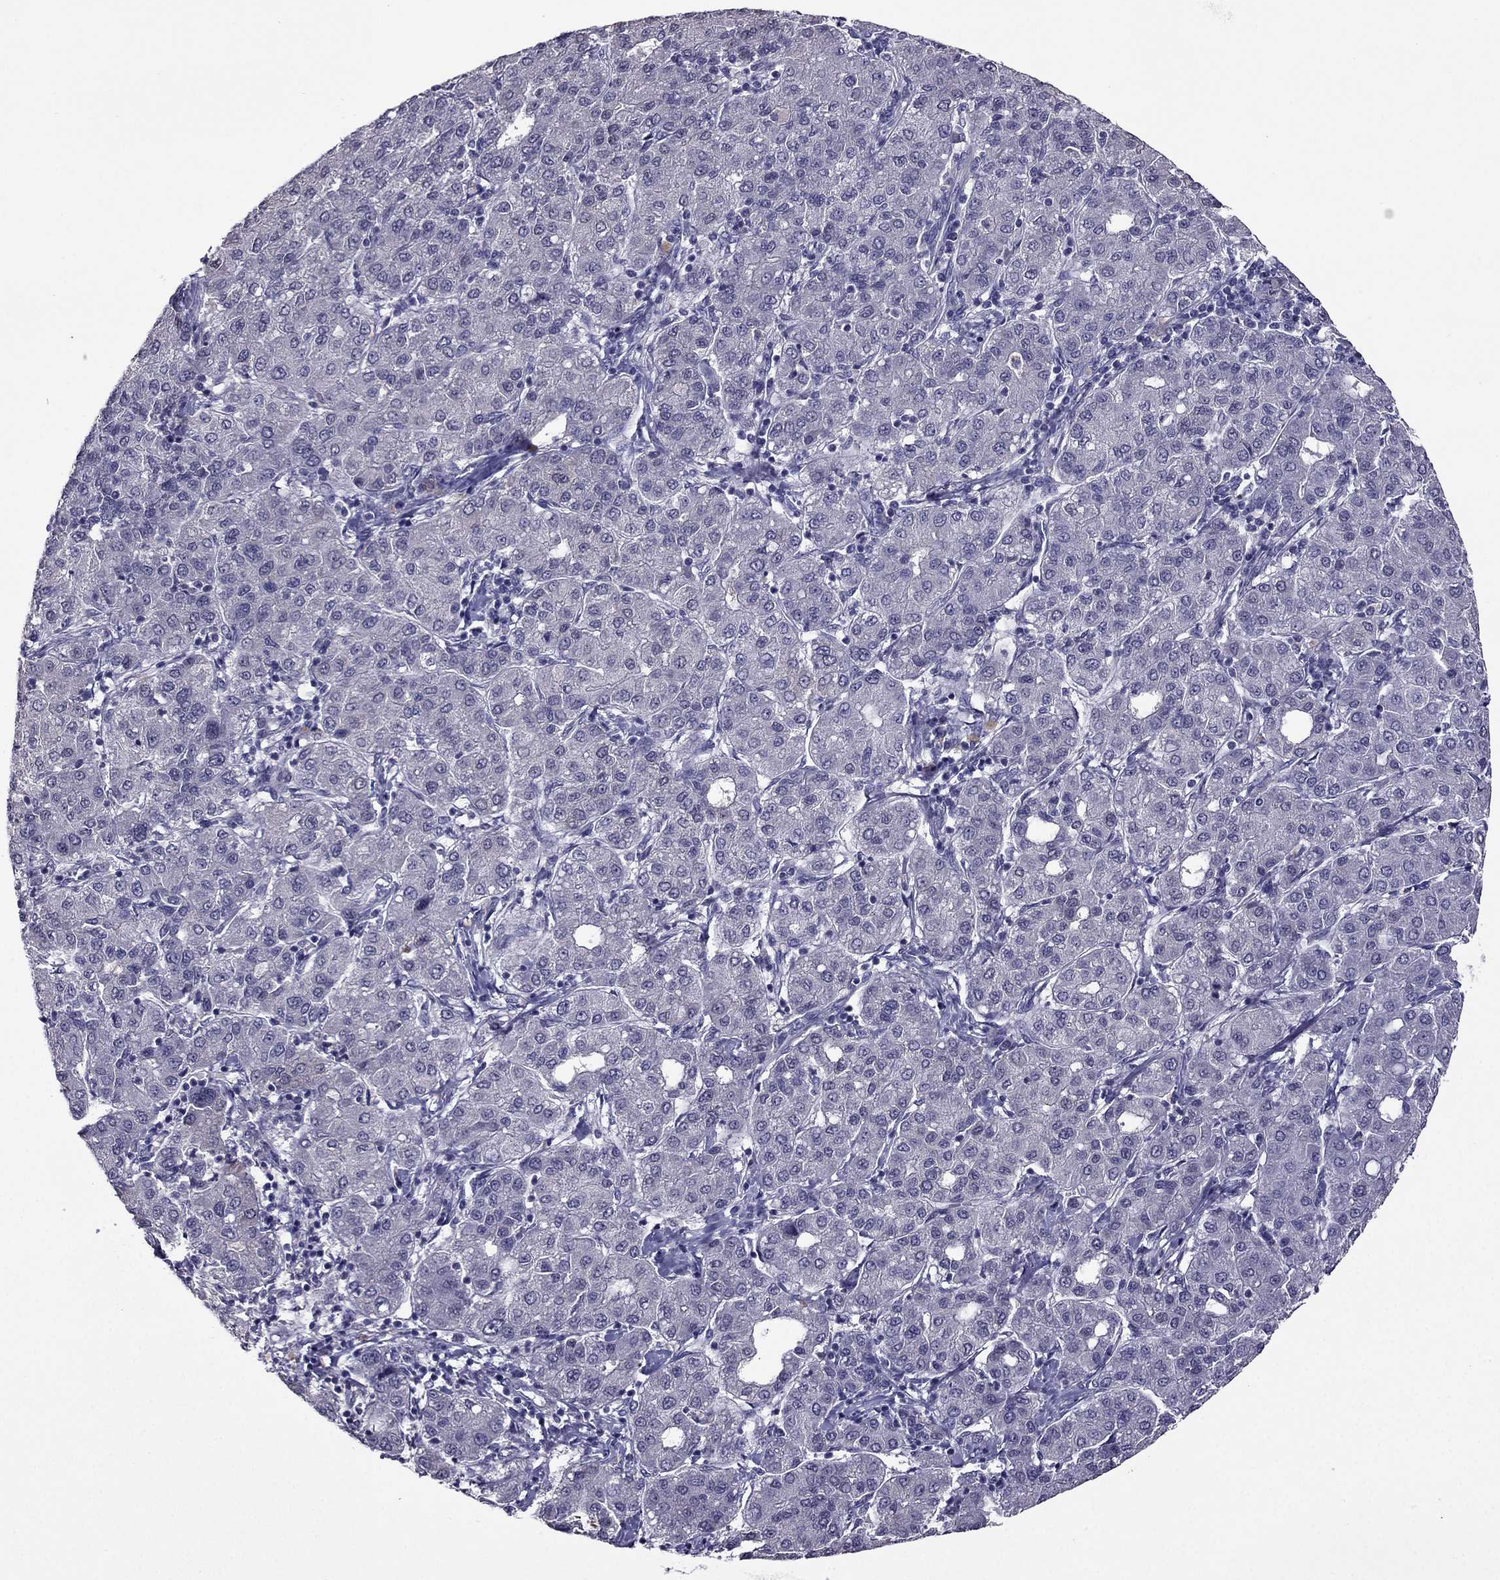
{"staining": {"intensity": "negative", "quantity": "none", "location": "none"}, "tissue": "liver cancer", "cell_type": "Tumor cells", "image_type": "cancer", "snomed": [{"axis": "morphology", "description": "Carcinoma, Hepatocellular, NOS"}, {"axis": "topography", "description": "Liver"}], "caption": "Micrograph shows no significant protein expression in tumor cells of hepatocellular carcinoma (liver).", "gene": "CDK5", "patient": {"sex": "male", "age": 65}}